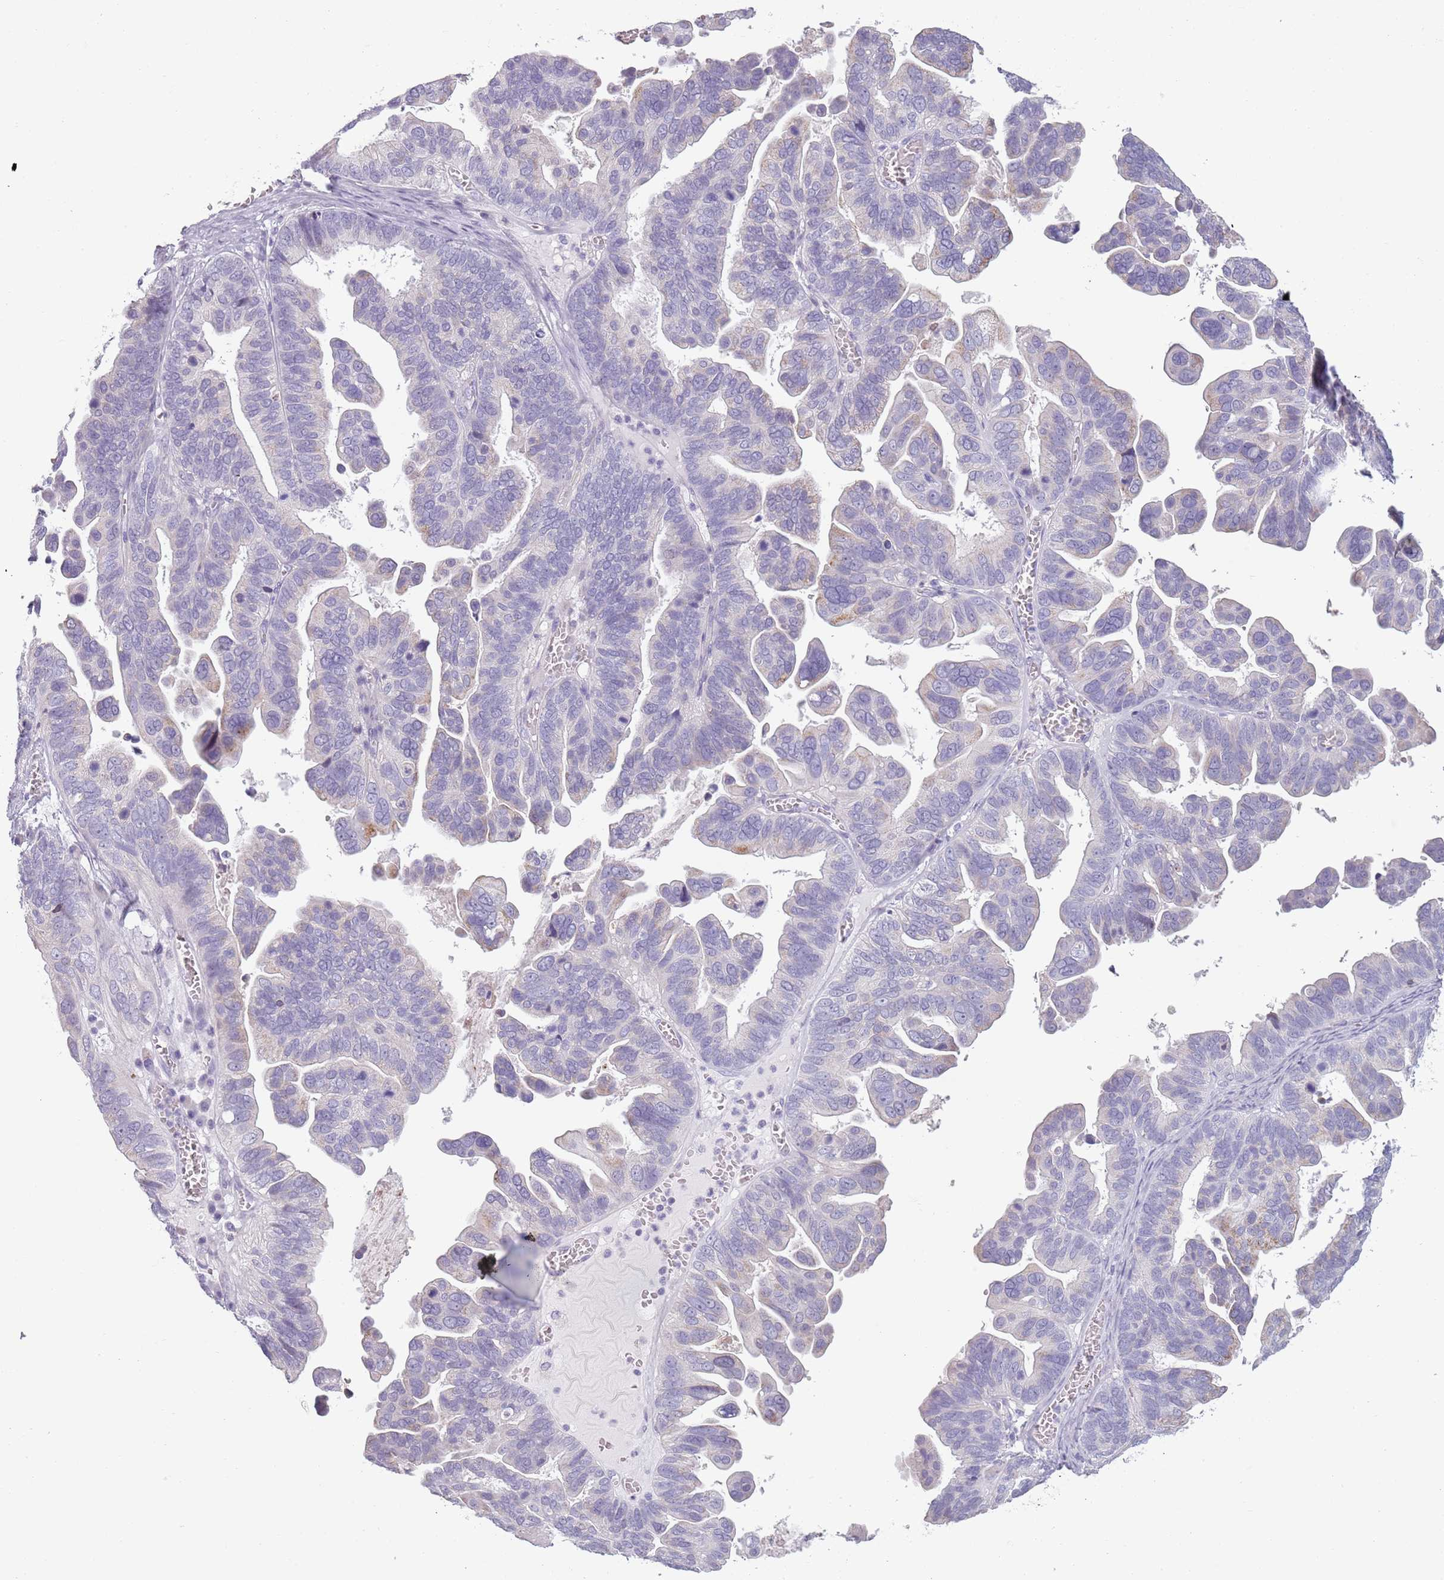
{"staining": {"intensity": "negative", "quantity": "none", "location": "none"}, "tissue": "ovarian cancer", "cell_type": "Tumor cells", "image_type": "cancer", "snomed": [{"axis": "morphology", "description": "Cystadenocarcinoma, serous, NOS"}, {"axis": "topography", "description": "Ovary"}], "caption": "Serous cystadenocarcinoma (ovarian) stained for a protein using immunohistochemistry shows no positivity tumor cells.", "gene": "MEGF8", "patient": {"sex": "female", "age": 56}}